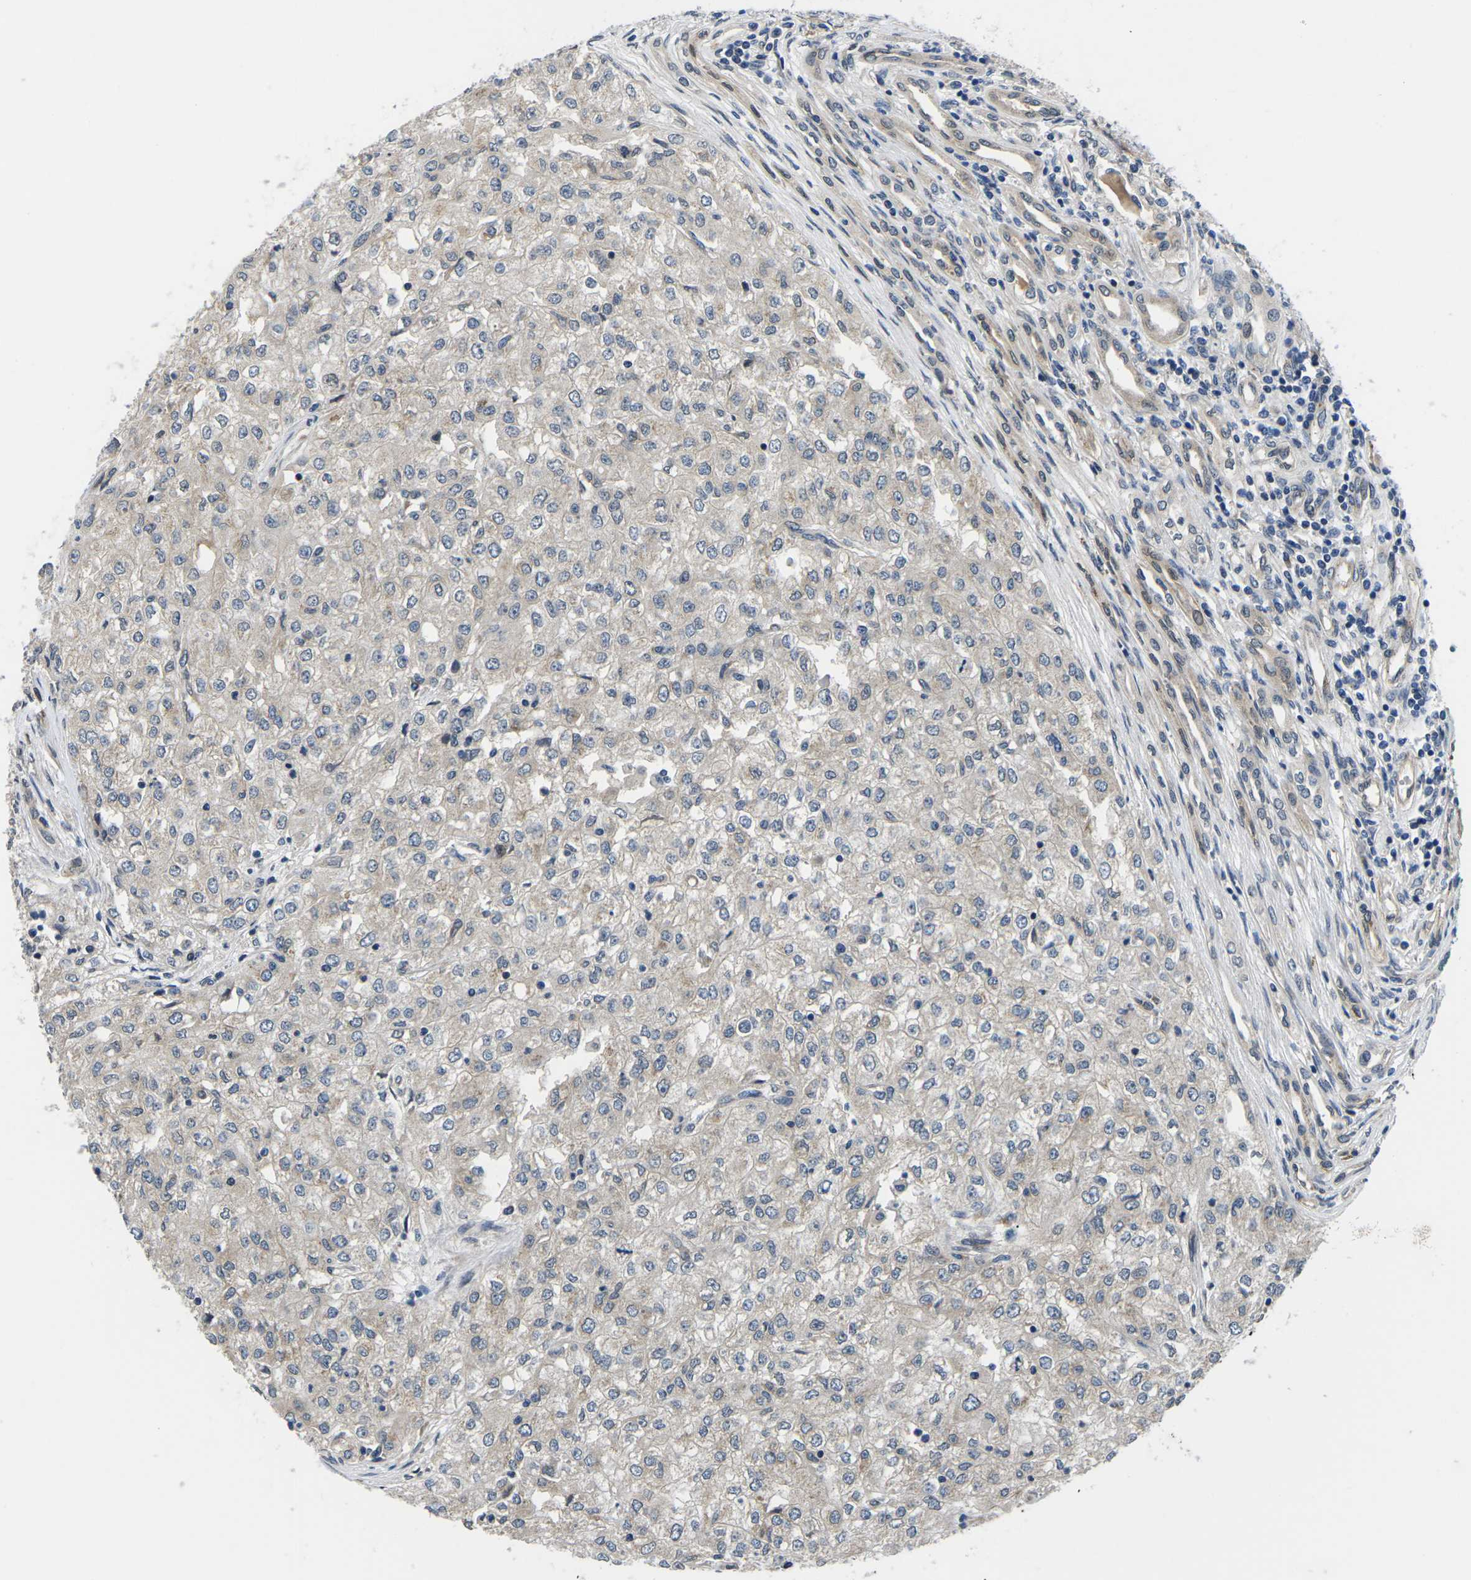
{"staining": {"intensity": "negative", "quantity": "none", "location": "none"}, "tissue": "renal cancer", "cell_type": "Tumor cells", "image_type": "cancer", "snomed": [{"axis": "morphology", "description": "Adenocarcinoma, NOS"}, {"axis": "topography", "description": "Kidney"}], "caption": "High magnification brightfield microscopy of adenocarcinoma (renal) stained with DAB (3,3'-diaminobenzidine) (brown) and counterstained with hematoxylin (blue): tumor cells show no significant expression. The staining was performed using DAB to visualize the protein expression in brown, while the nuclei were stained in blue with hematoxylin (Magnification: 20x).", "gene": "SNX10", "patient": {"sex": "female", "age": 54}}